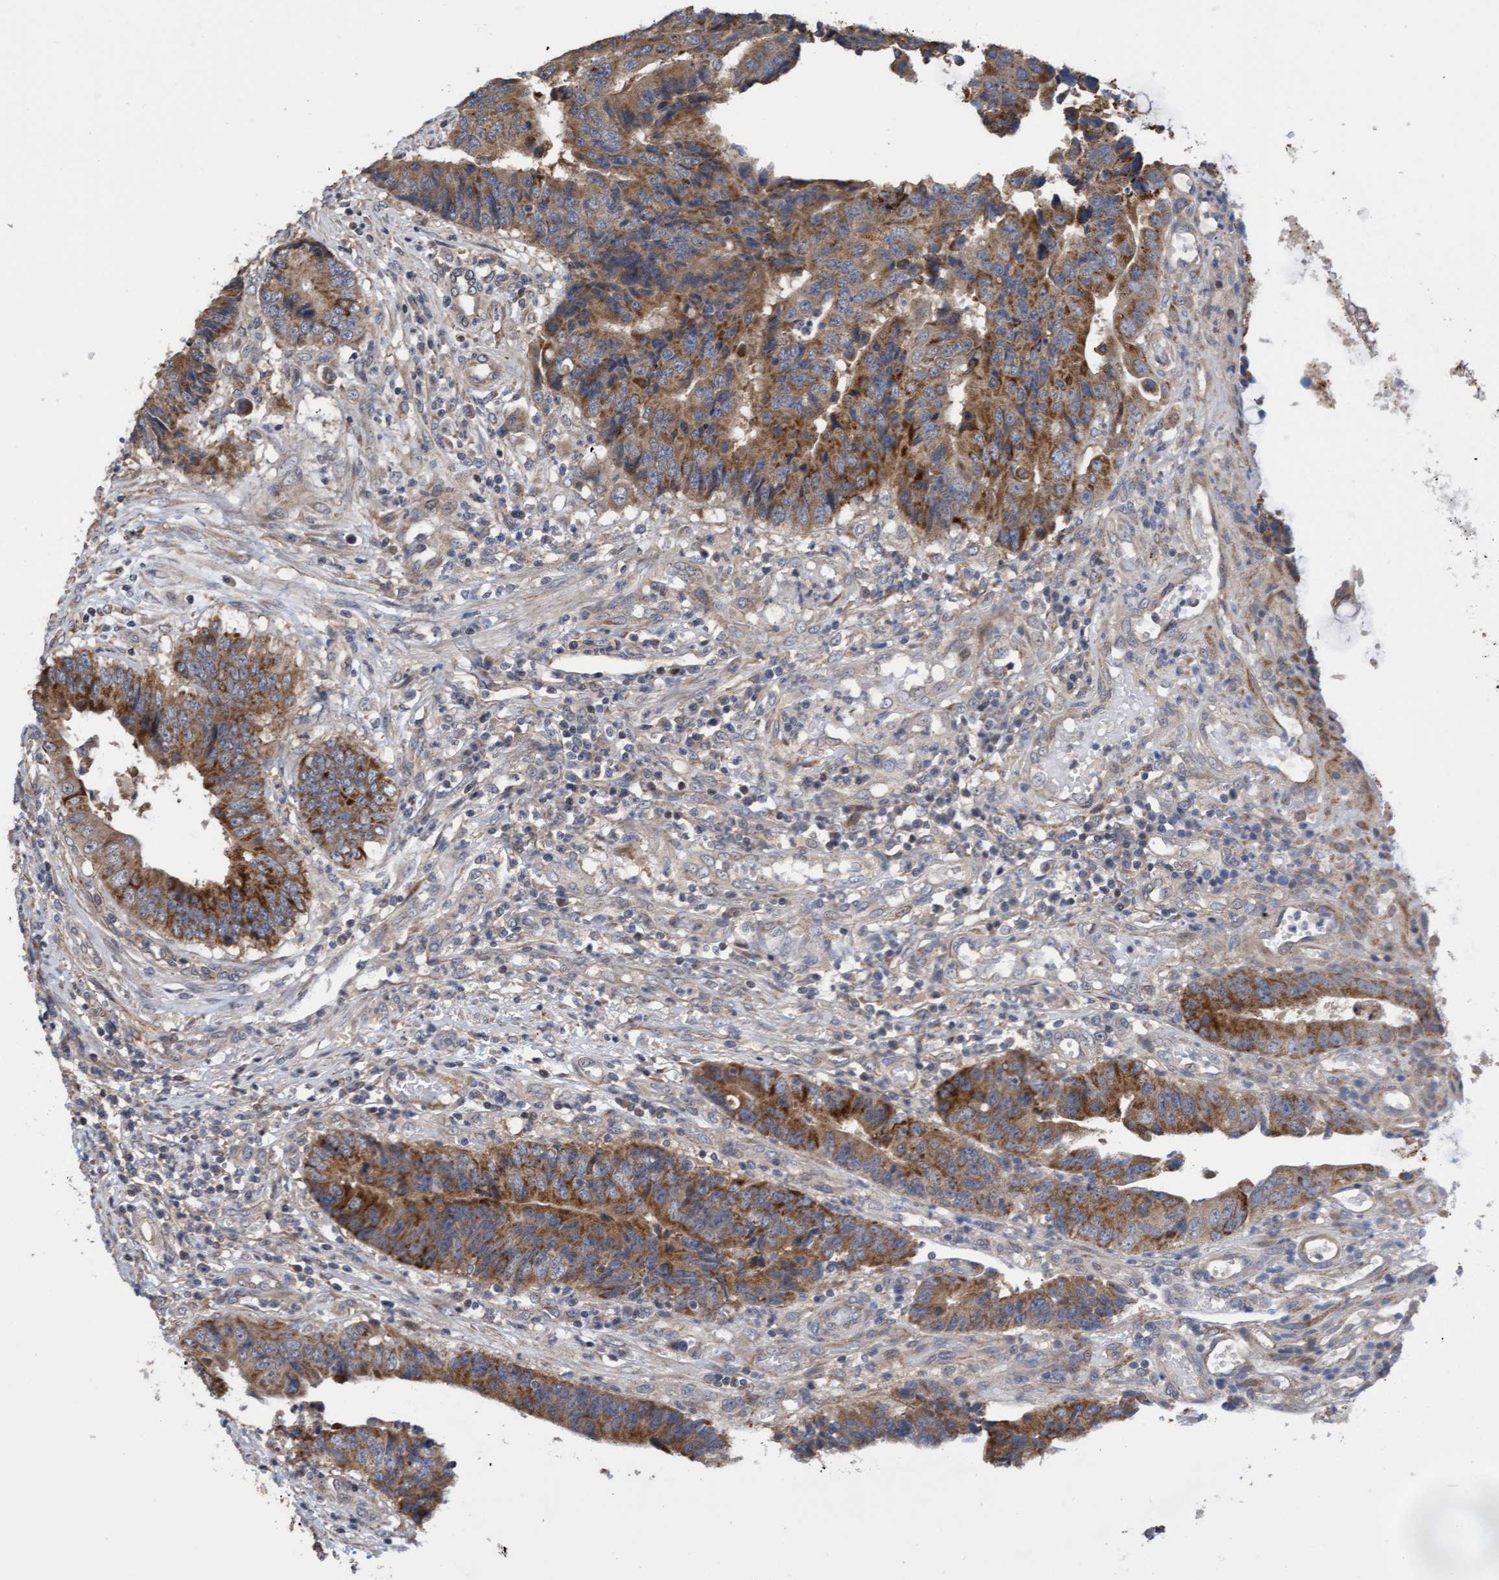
{"staining": {"intensity": "moderate", "quantity": ">75%", "location": "cytoplasmic/membranous"}, "tissue": "colorectal cancer", "cell_type": "Tumor cells", "image_type": "cancer", "snomed": [{"axis": "morphology", "description": "Adenocarcinoma, NOS"}, {"axis": "topography", "description": "Rectum"}], "caption": "IHC photomicrograph of human colorectal cancer stained for a protein (brown), which displays medium levels of moderate cytoplasmic/membranous positivity in approximately >75% of tumor cells.", "gene": "ITFG1", "patient": {"sex": "male", "age": 84}}